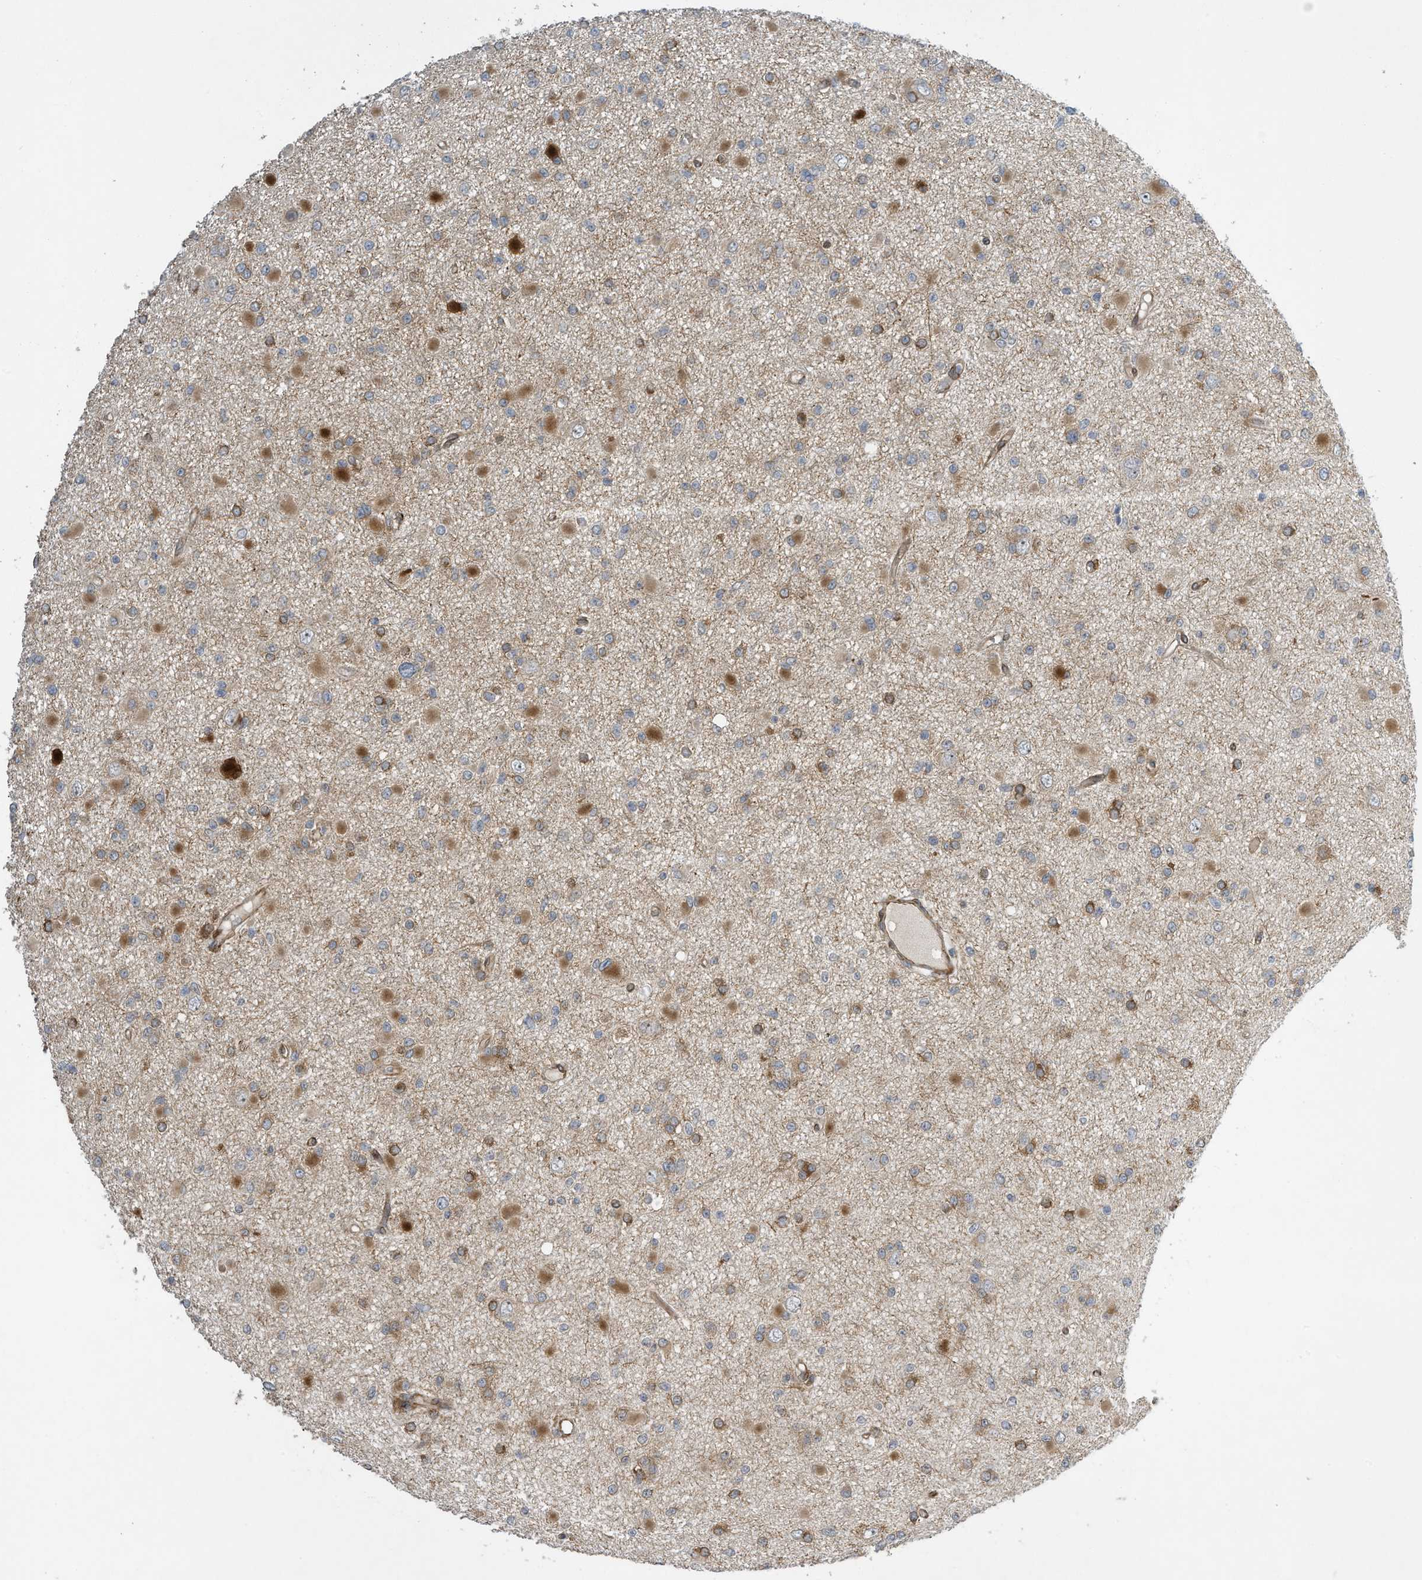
{"staining": {"intensity": "moderate", "quantity": "<25%", "location": "cytoplasmic/membranous"}, "tissue": "glioma", "cell_type": "Tumor cells", "image_type": "cancer", "snomed": [{"axis": "morphology", "description": "Glioma, malignant, Low grade"}, {"axis": "topography", "description": "Brain"}], "caption": "Immunohistochemistry of human malignant glioma (low-grade) shows low levels of moderate cytoplasmic/membranous expression in approximately <25% of tumor cells.", "gene": "ZBTB45", "patient": {"sex": "female", "age": 22}}